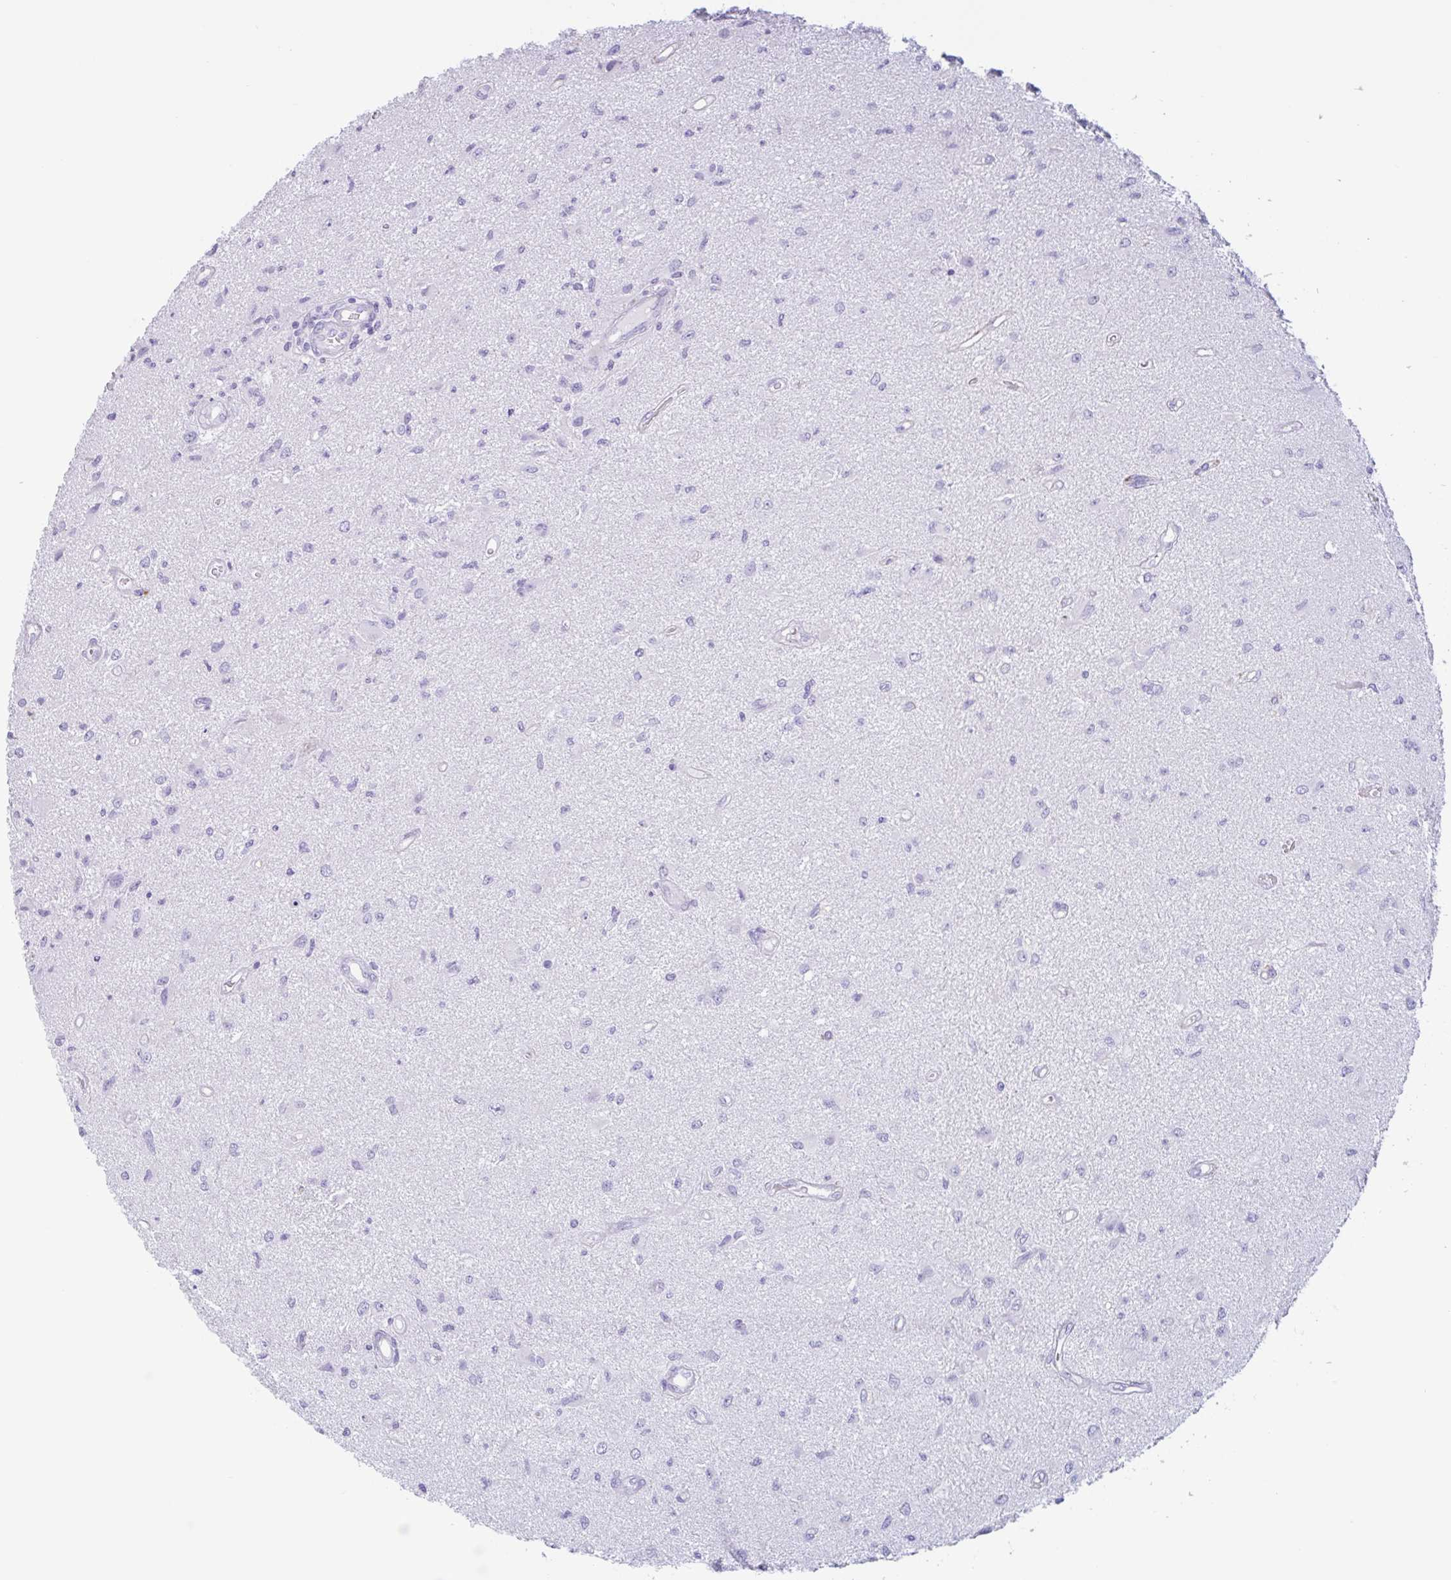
{"staining": {"intensity": "negative", "quantity": "none", "location": "none"}, "tissue": "glioma", "cell_type": "Tumor cells", "image_type": "cancer", "snomed": [{"axis": "morphology", "description": "Glioma, malignant, High grade"}, {"axis": "topography", "description": "Brain"}], "caption": "Tumor cells show no significant expression in glioma.", "gene": "DTWD2", "patient": {"sex": "male", "age": 67}}